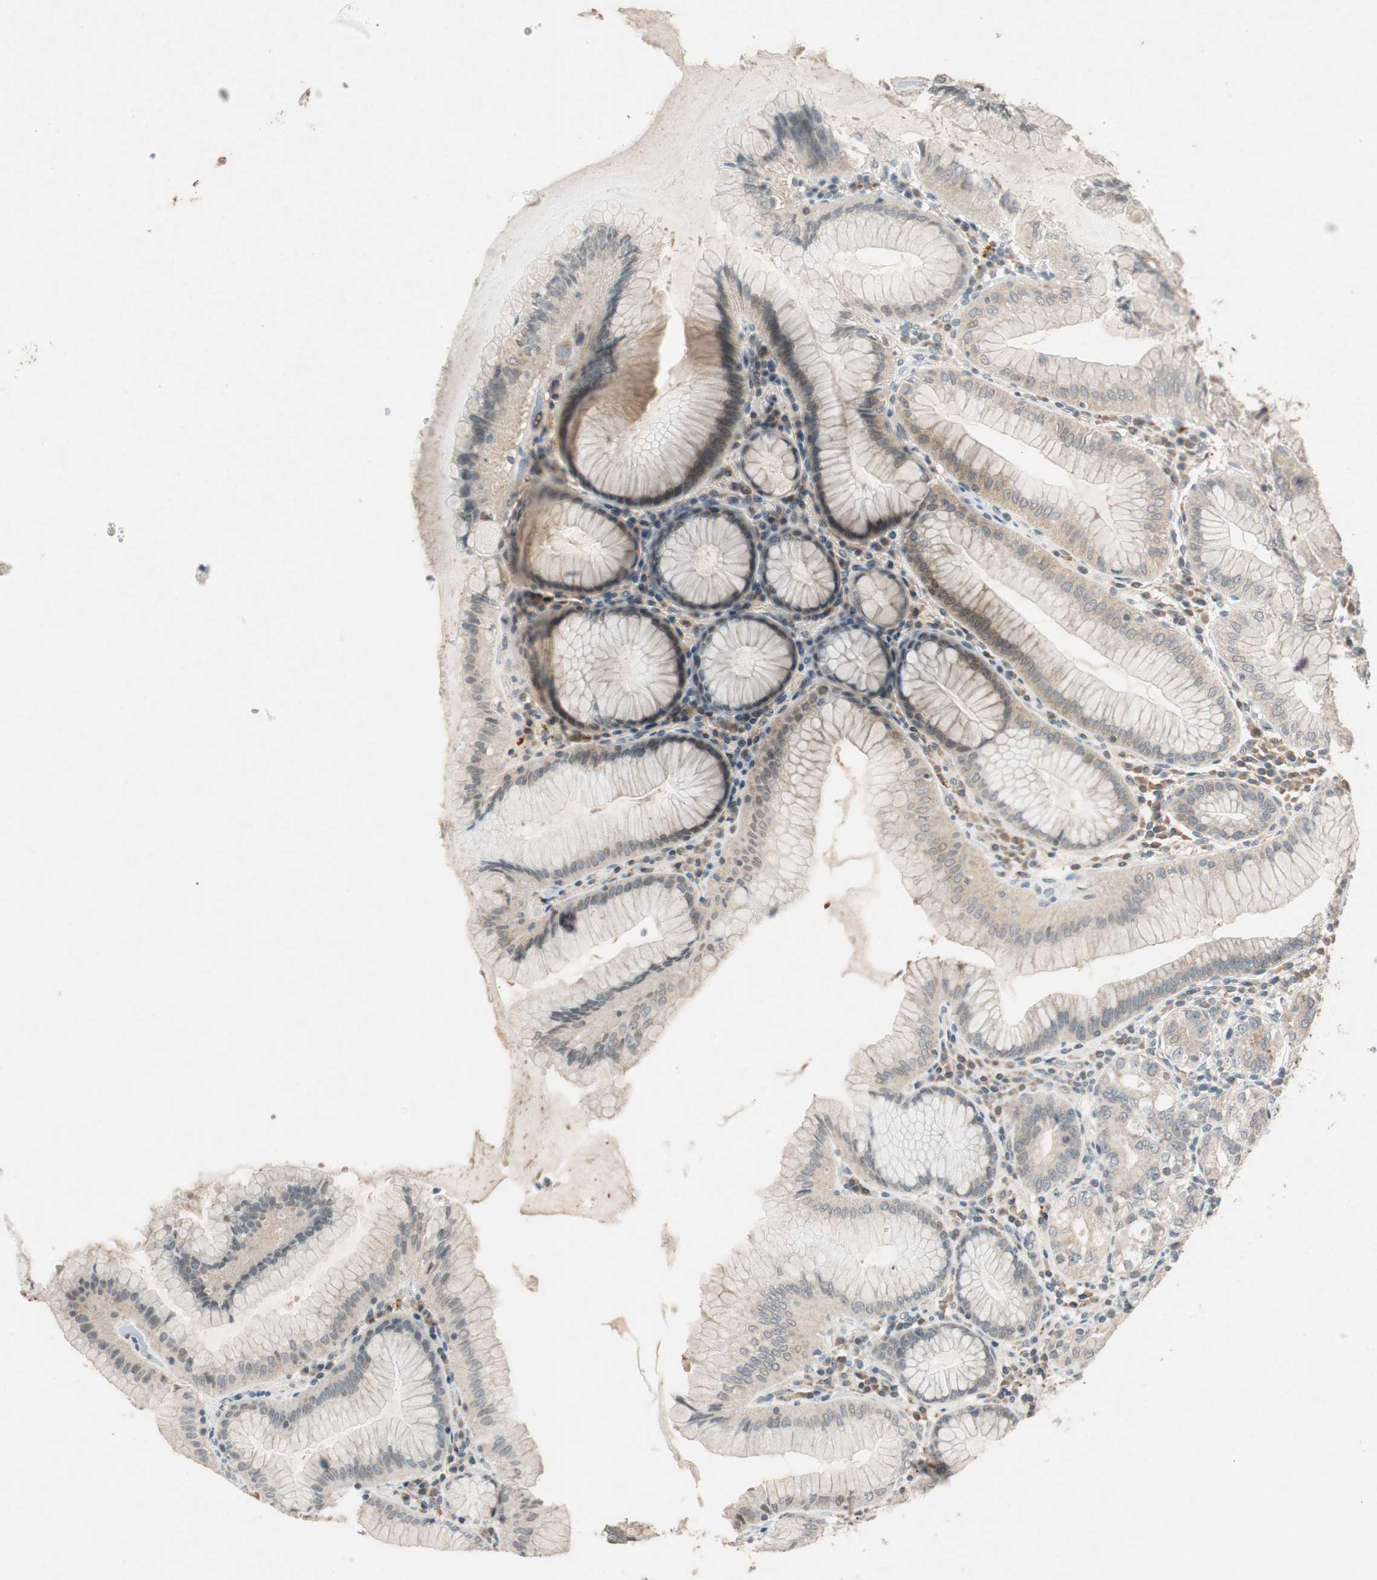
{"staining": {"intensity": "weak", "quantity": ">75%", "location": "cytoplasmic/membranous"}, "tissue": "stomach", "cell_type": "Glandular cells", "image_type": "normal", "snomed": [{"axis": "morphology", "description": "Normal tissue, NOS"}, {"axis": "topography", "description": "Stomach, lower"}], "caption": "Immunohistochemical staining of normal stomach displays >75% levels of weak cytoplasmic/membranous protein staining in approximately >75% of glandular cells.", "gene": "GLB1", "patient": {"sex": "female", "age": 76}}